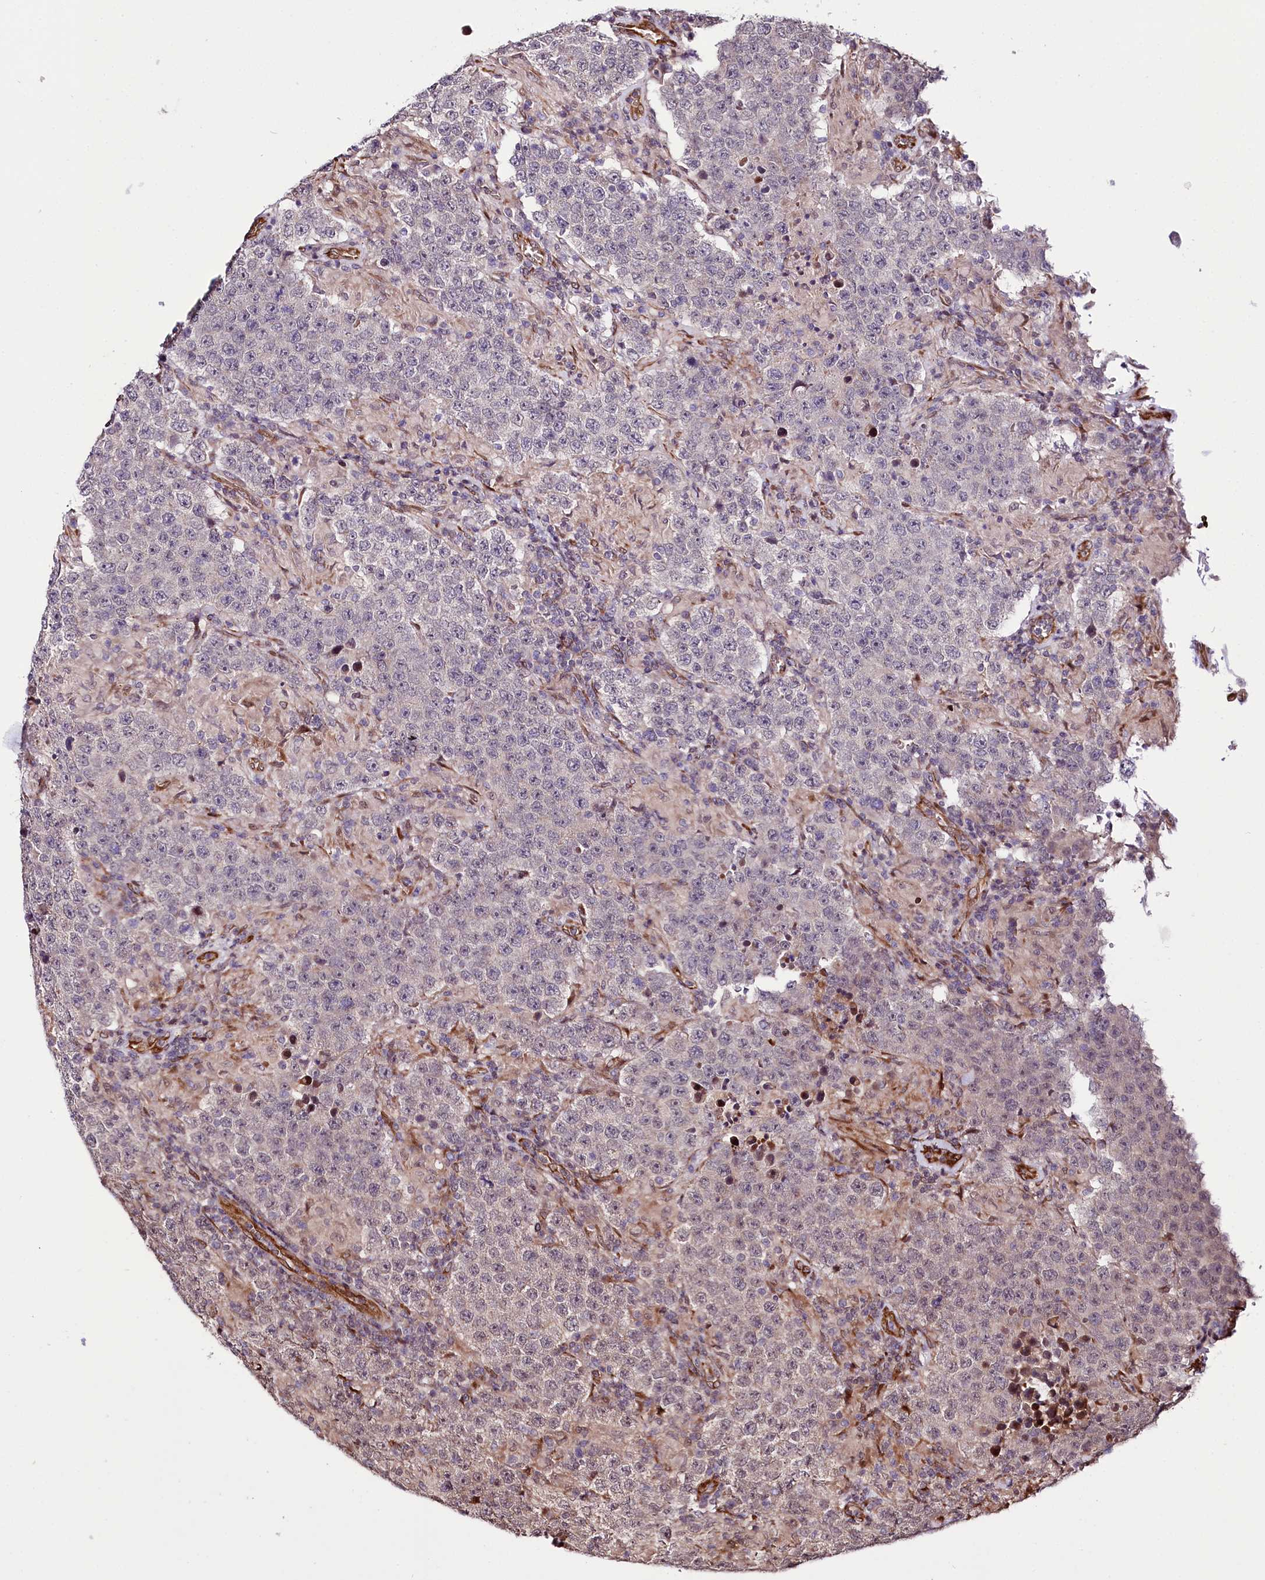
{"staining": {"intensity": "moderate", "quantity": "<25%", "location": "cytoplasmic/membranous,nuclear"}, "tissue": "testis cancer", "cell_type": "Tumor cells", "image_type": "cancer", "snomed": [{"axis": "morphology", "description": "Normal tissue, NOS"}, {"axis": "morphology", "description": "Urothelial carcinoma, High grade"}, {"axis": "morphology", "description": "Seminoma, NOS"}, {"axis": "morphology", "description": "Carcinoma, Embryonal, NOS"}, {"axis": "topography", "description": "Urinary bladder"}, {"axis": "topography", "description": "Testis"}], "caption": "DAB (3,3'-diaminobenzidine) immunohistochemical staining of testis cancer shows moderate cytoplasmic/membranous and nuclear protein staining in about <25% of tumor cells. Using DAB (brown) and hematoxylin (blue) stains, captured at high magnification using brightfield microscopy.", "gene": "CUTC", "patient": {"sex": "male", "age": 41}}